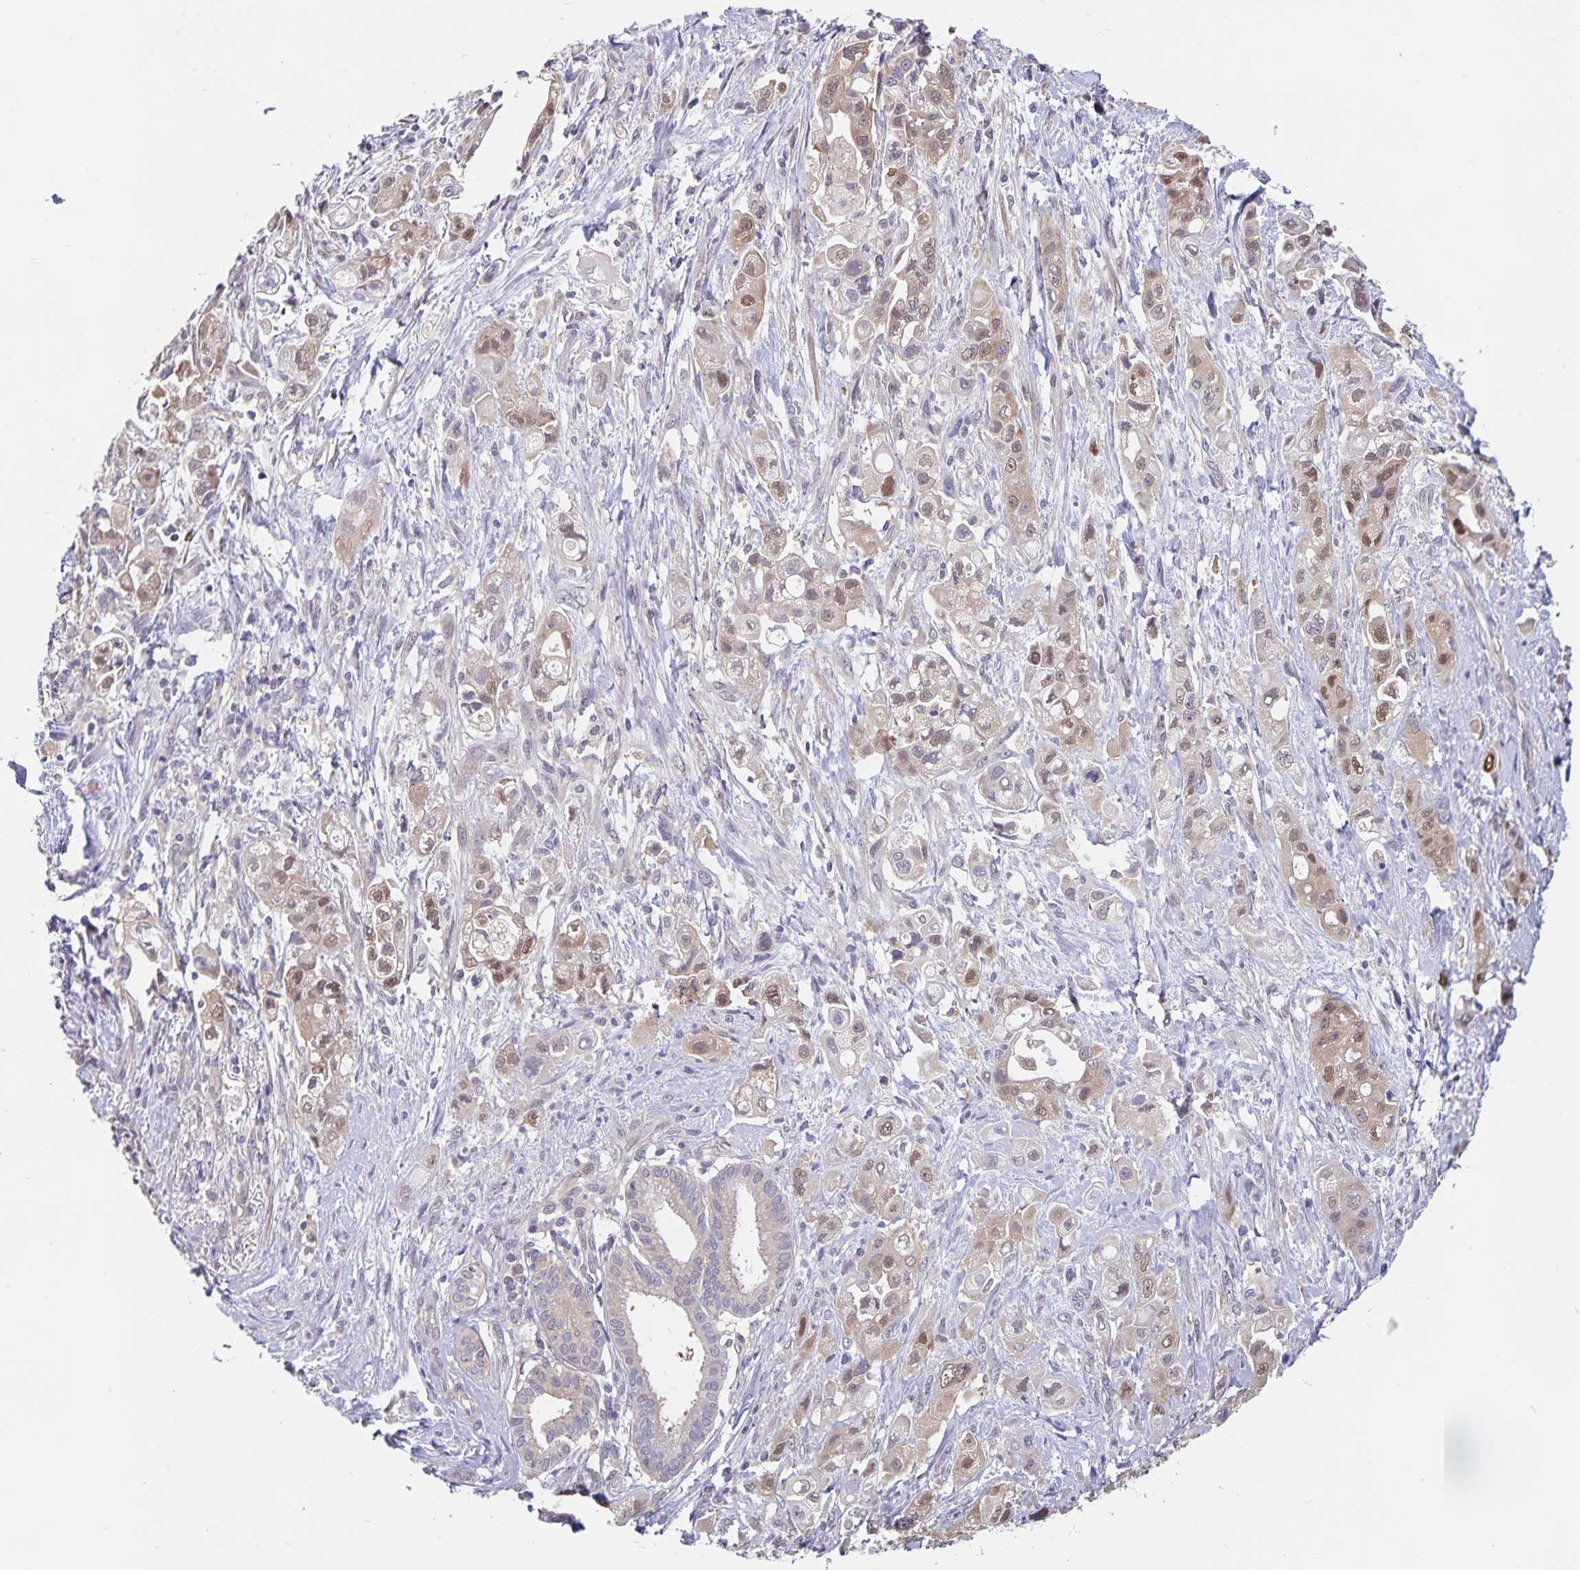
{"staining": {"intensity": "moderate", "quantity": "<25%", "location": "cytoplasmic/membranous,nuclear"}, "tissue": "pancreatic cancer", "cell_type": "Tumor cells", "image_type": "cancer", "snomed": [{"axis": "morphology", "description": "Adenocarcinoma, NOS"}, {"axis": "topography", "description": "Pancreas"}], "caption": "There is low levels of moderate cytoplasmic/membranous and nuclear staining in tumor cells of pancreatic cancer, as demonstrated by immunohistochemical staining (brown color).", "gene": "BAG6", "patient": {"sex": "female", "age": 66}}